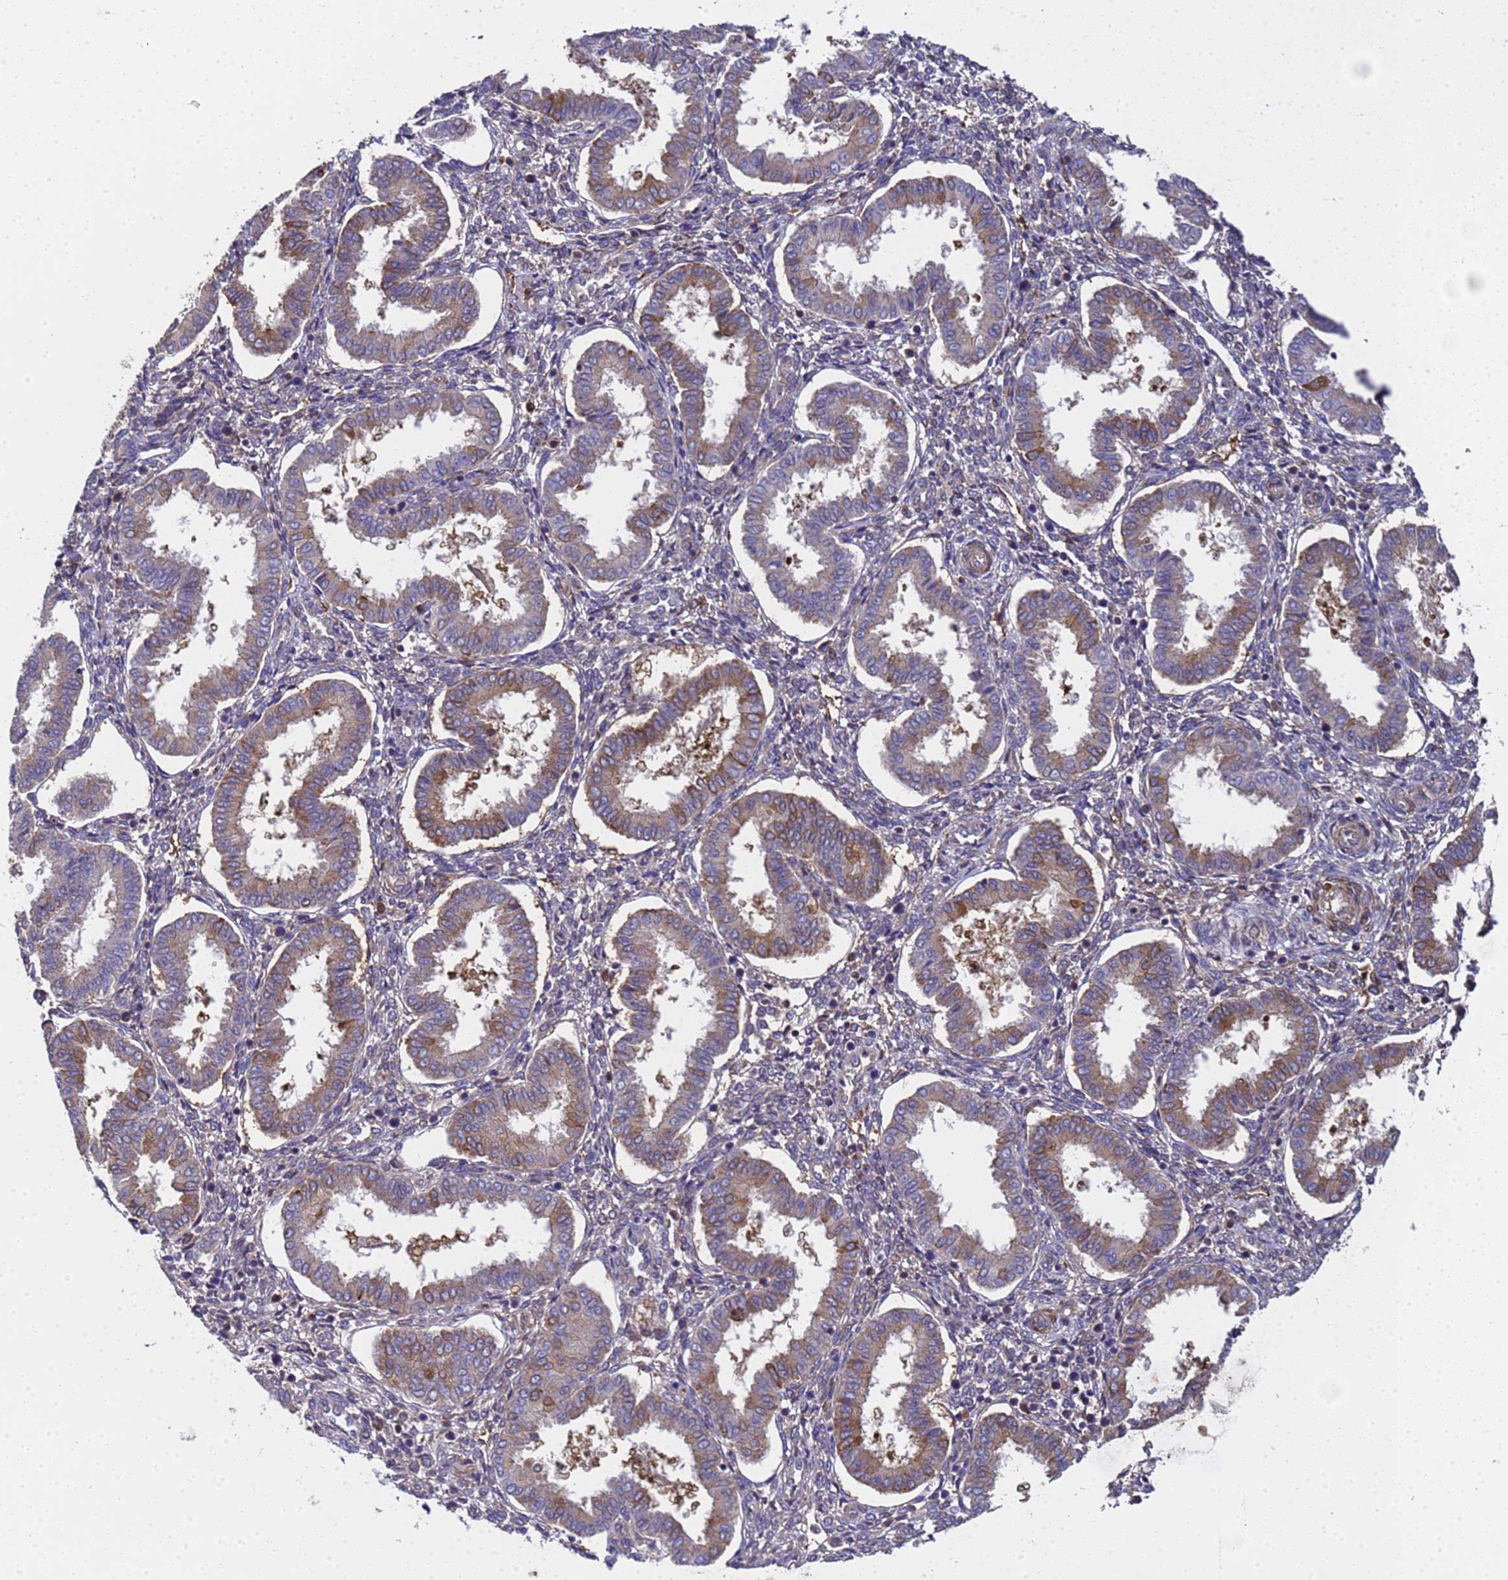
{"staining": {"intensity": "weak", "quantity": "<25%", "location": "cytoplasmic/membranous"}, "tissue": "endometrium", "cell_type": "Cells in endometrial stroma", "image_type": "normal", "snomed": [{"axis": "morphology", "description": "Normal tissue, NOS"}, {"axis": "topography", "description": "Endometrium"}], "caption": "A high-resolution histopathology image shows immunohistochemistry staining of unremarkable endometrium, which shows no significant positivity in cells in endometrial stroma.", "gene": "MOCS1", "patient": {"sex": "female", "age": 24}}